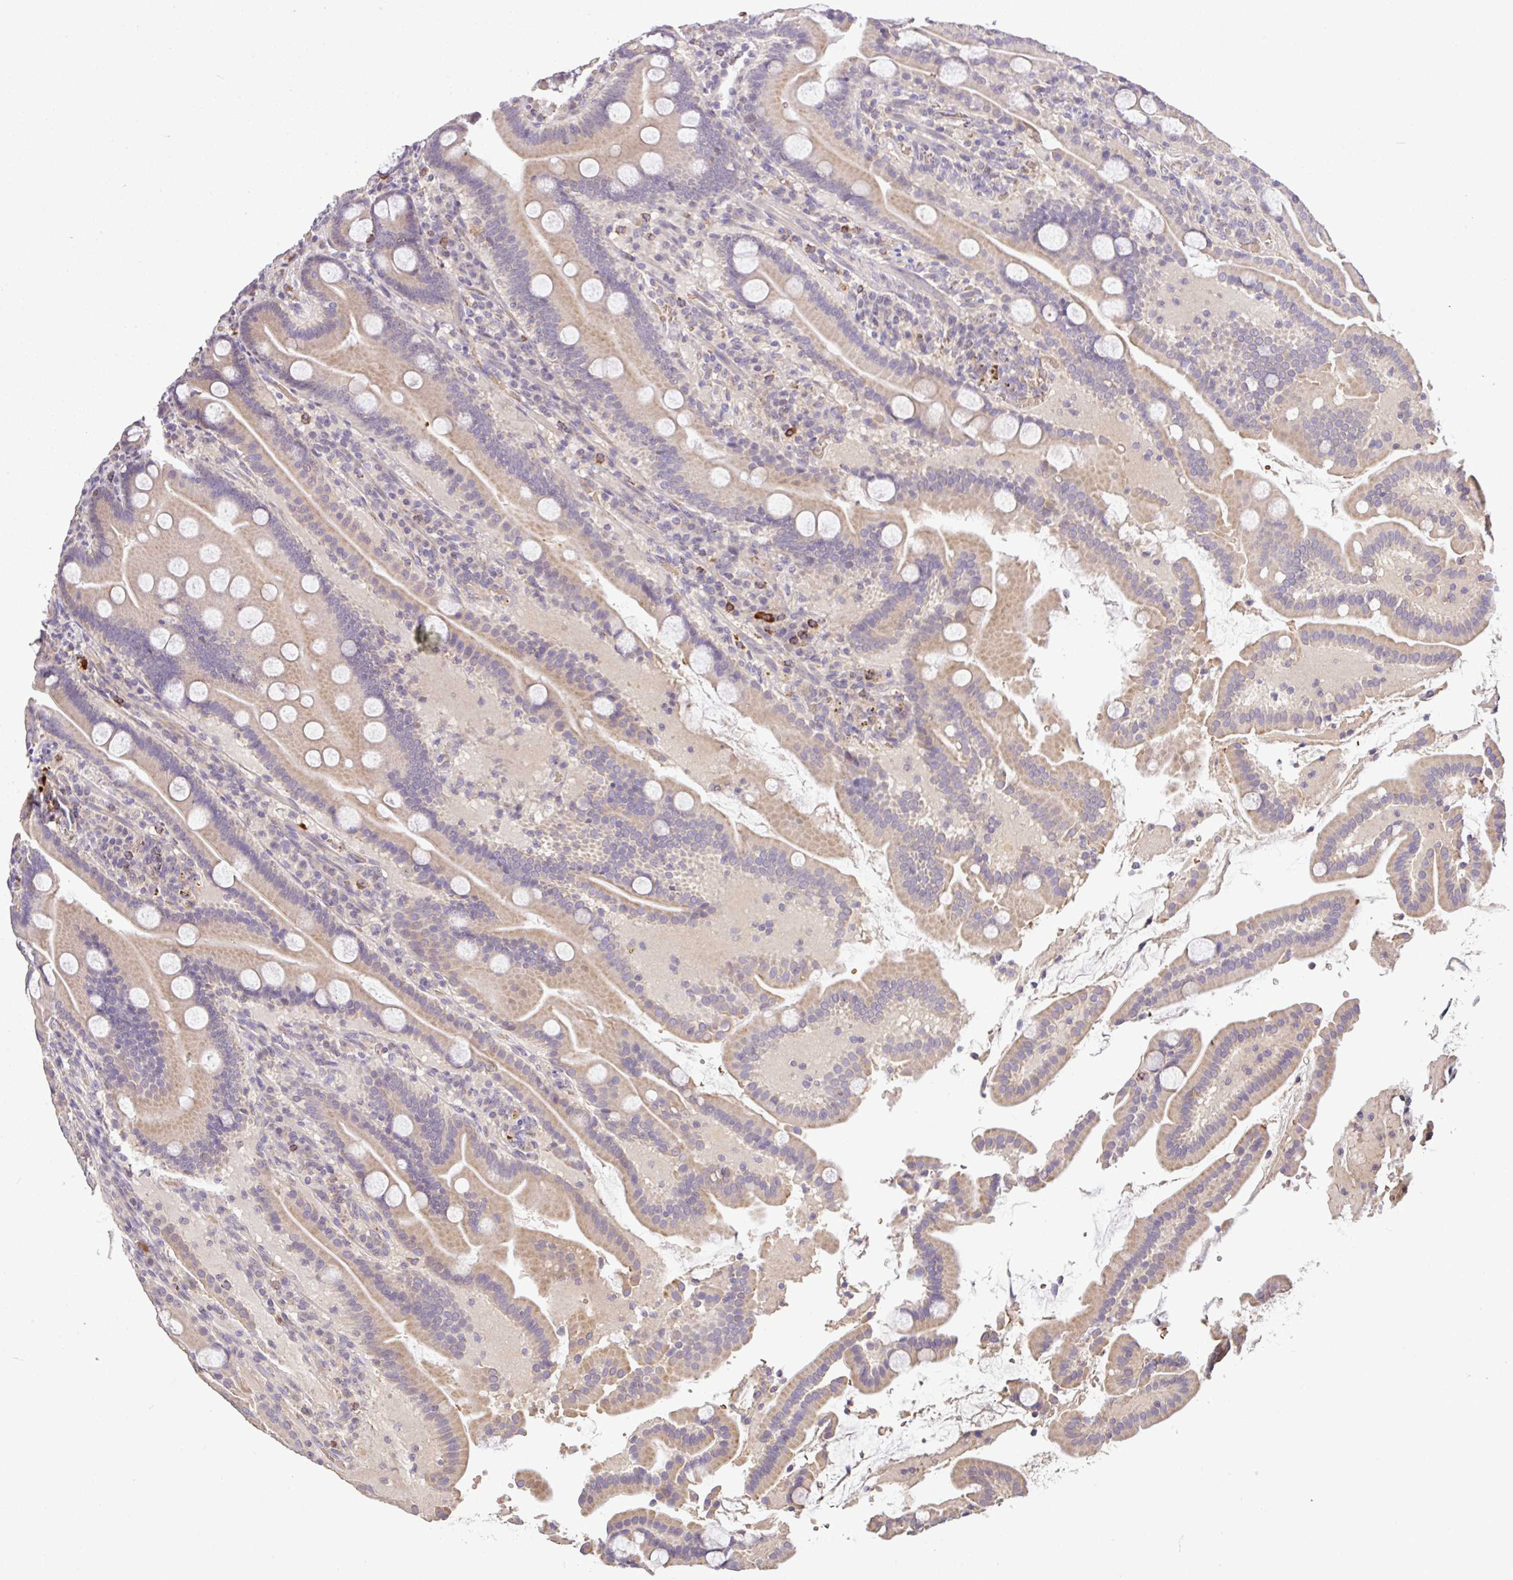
{"staining": {"intensity": "moderate", "quantity": "25%-75%", "location": "cytoplasmic/membranous"}, "tissue": "duodenum", "cell_type": "Glandular cells", "image_type": "normal", "snomed": [{"axis": "morphology", "description": "Normal tissue, NOS"}, {"axis": "topography", "description": "Duodenum"}], "caption": "This histopathology image shows IHC staining of normal duodenum, with medium moderate cytoplasmic/membranous positivity in approximately 25%-75% of glandular cells.", "gene": "C1QTNF9B", "patient": {"sex": "male", "age": 55}}